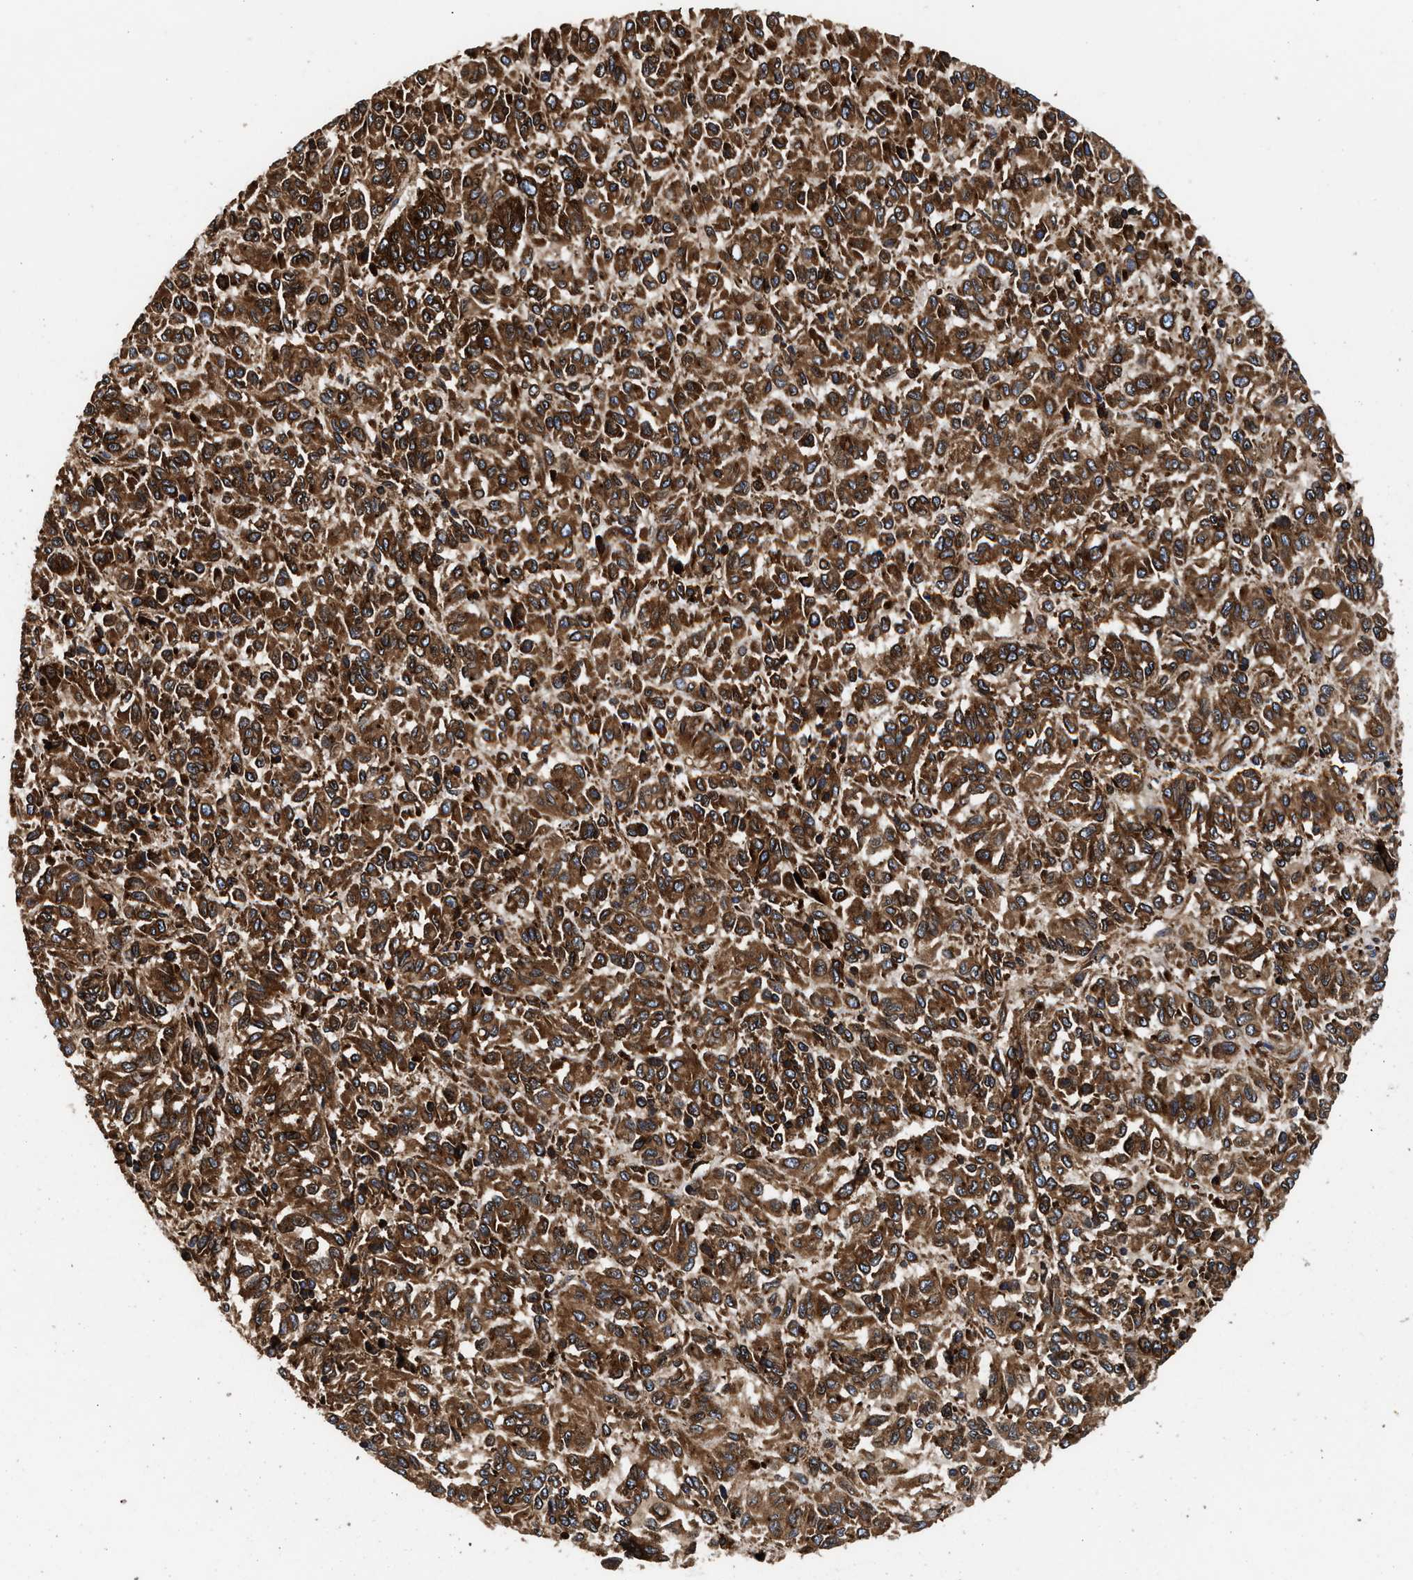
{"staining": {"intensity": "strong", "quantity": ">75%", "location": "cytoplasmic/membranous"}, "tissue": "melanoma", "cell_type": "Tumor cells", "image_type": "cancer", "snomed": [{"axis": "morphology", "description": "Malignant melanoma, Metastatic site"}, {"axis": "topography", "description": "Lung"}], "caption": "Melanoma tissue reveals strong cytoplasmic/membranous expression in about >75% of tumor cells, visualized by immunohistochemistry. The protein is stained brown, and the nuclei are stained in blue (DAB IHC with brightfield microscopy, high magnification).", "gene": "KYAT1", "patient": {"sex": "male", "age": 64}}